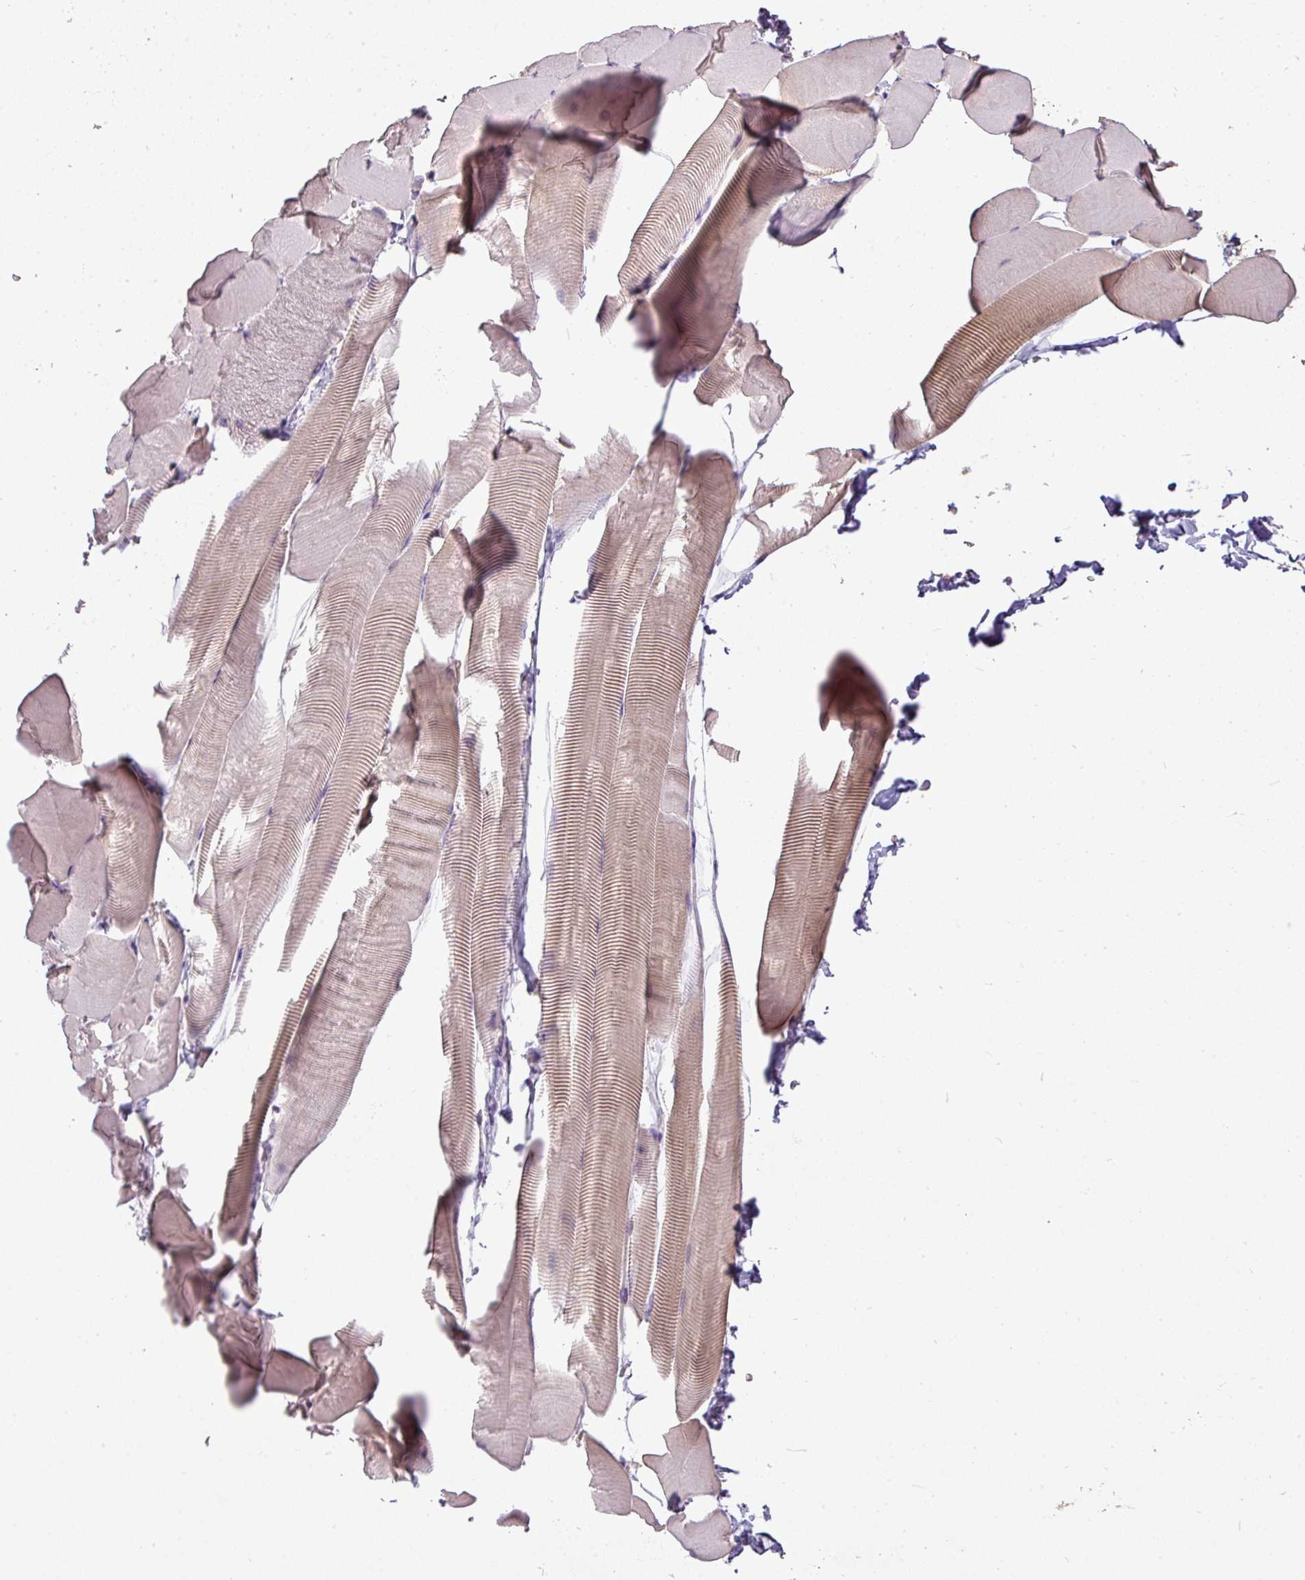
{"staining": {"intensity": "moderate", "quantity": "<25%", "location": "cytoplasmic/membranous"}, "tissue": "skeletal muscle", "cell_type": "Myocytes", "image_type": "normal", "snomed": [{"axis": "morphology", "description": "Normal tissue, NOS"}, {"axis": "topography", "description": "Skeletal muscle"}], "caption": "Myocytes demonstrate low levels of moderate cytoplasmic/membranous positivity in approximately <25% of cells in benign skeletal muscle.", "gene": "LY9", "patient": {"sex": "male", "age": 25}}